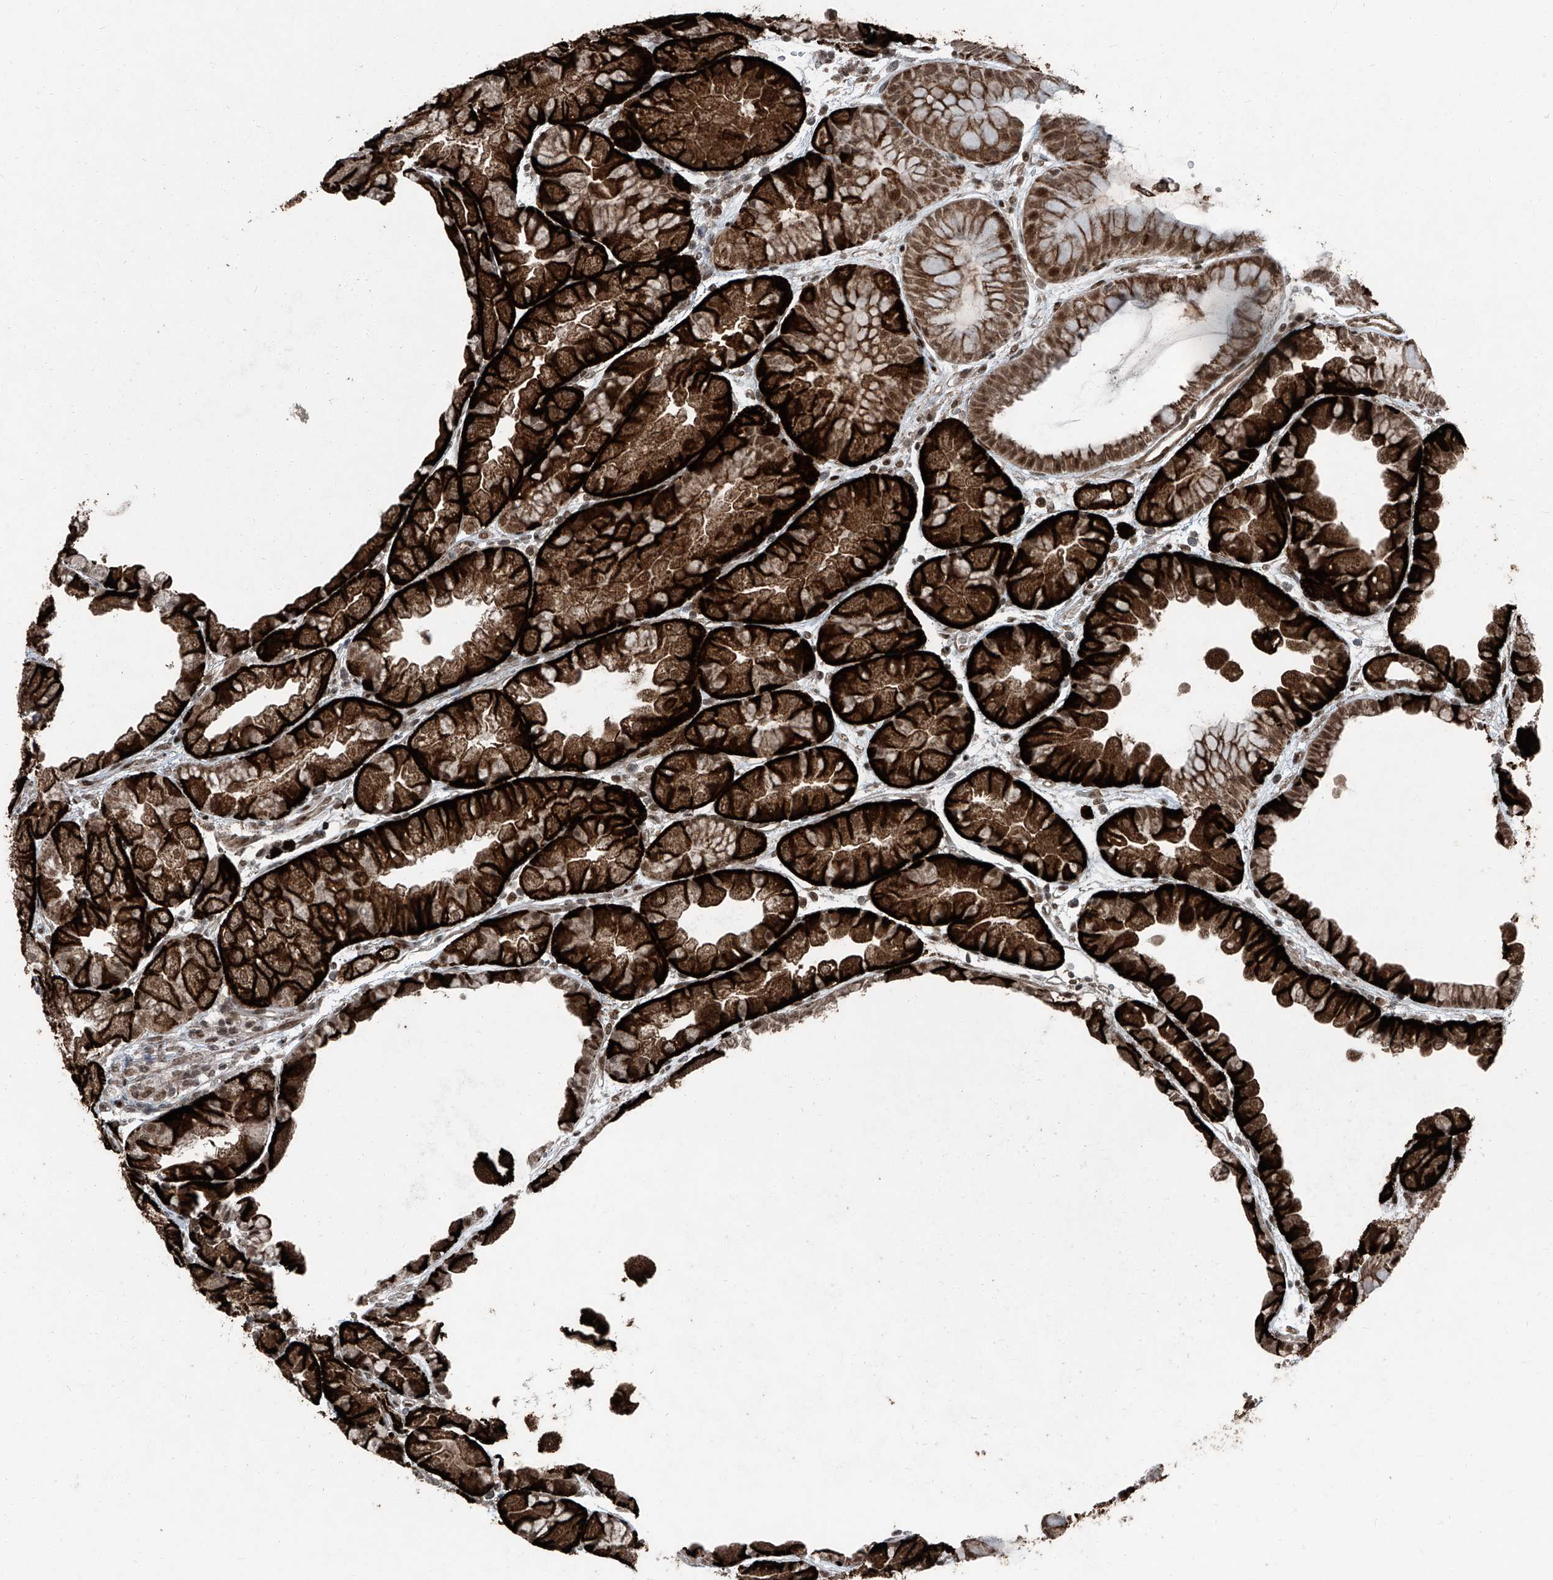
{"staining": {"intensity": "strong", "quantity": ">75%", "location": "cytoplasmic/membranous,nuclear"}, "tissue": "stomach", "cell_type": "Glandular cells", "image_type": "normal", "snomed": [{"axis": "morphology", "description": "Normal tissue, NOS"}, {"axis": "topography", "description": "Stomach, upper"}], "caption": "Glandular cells demonstrate high levels of strong cytoplasmic/membranous,nuclear positivity in about >75% of cells in unremarkable stomach. The staining was performed using DAB (3,3'-diaminobenzidine), with brown indicating positive protein expression. Nuclei are stained blue with hematoxylin.", "gene": "ZNF570", "patient": {"sex": "male", "age": 47}}